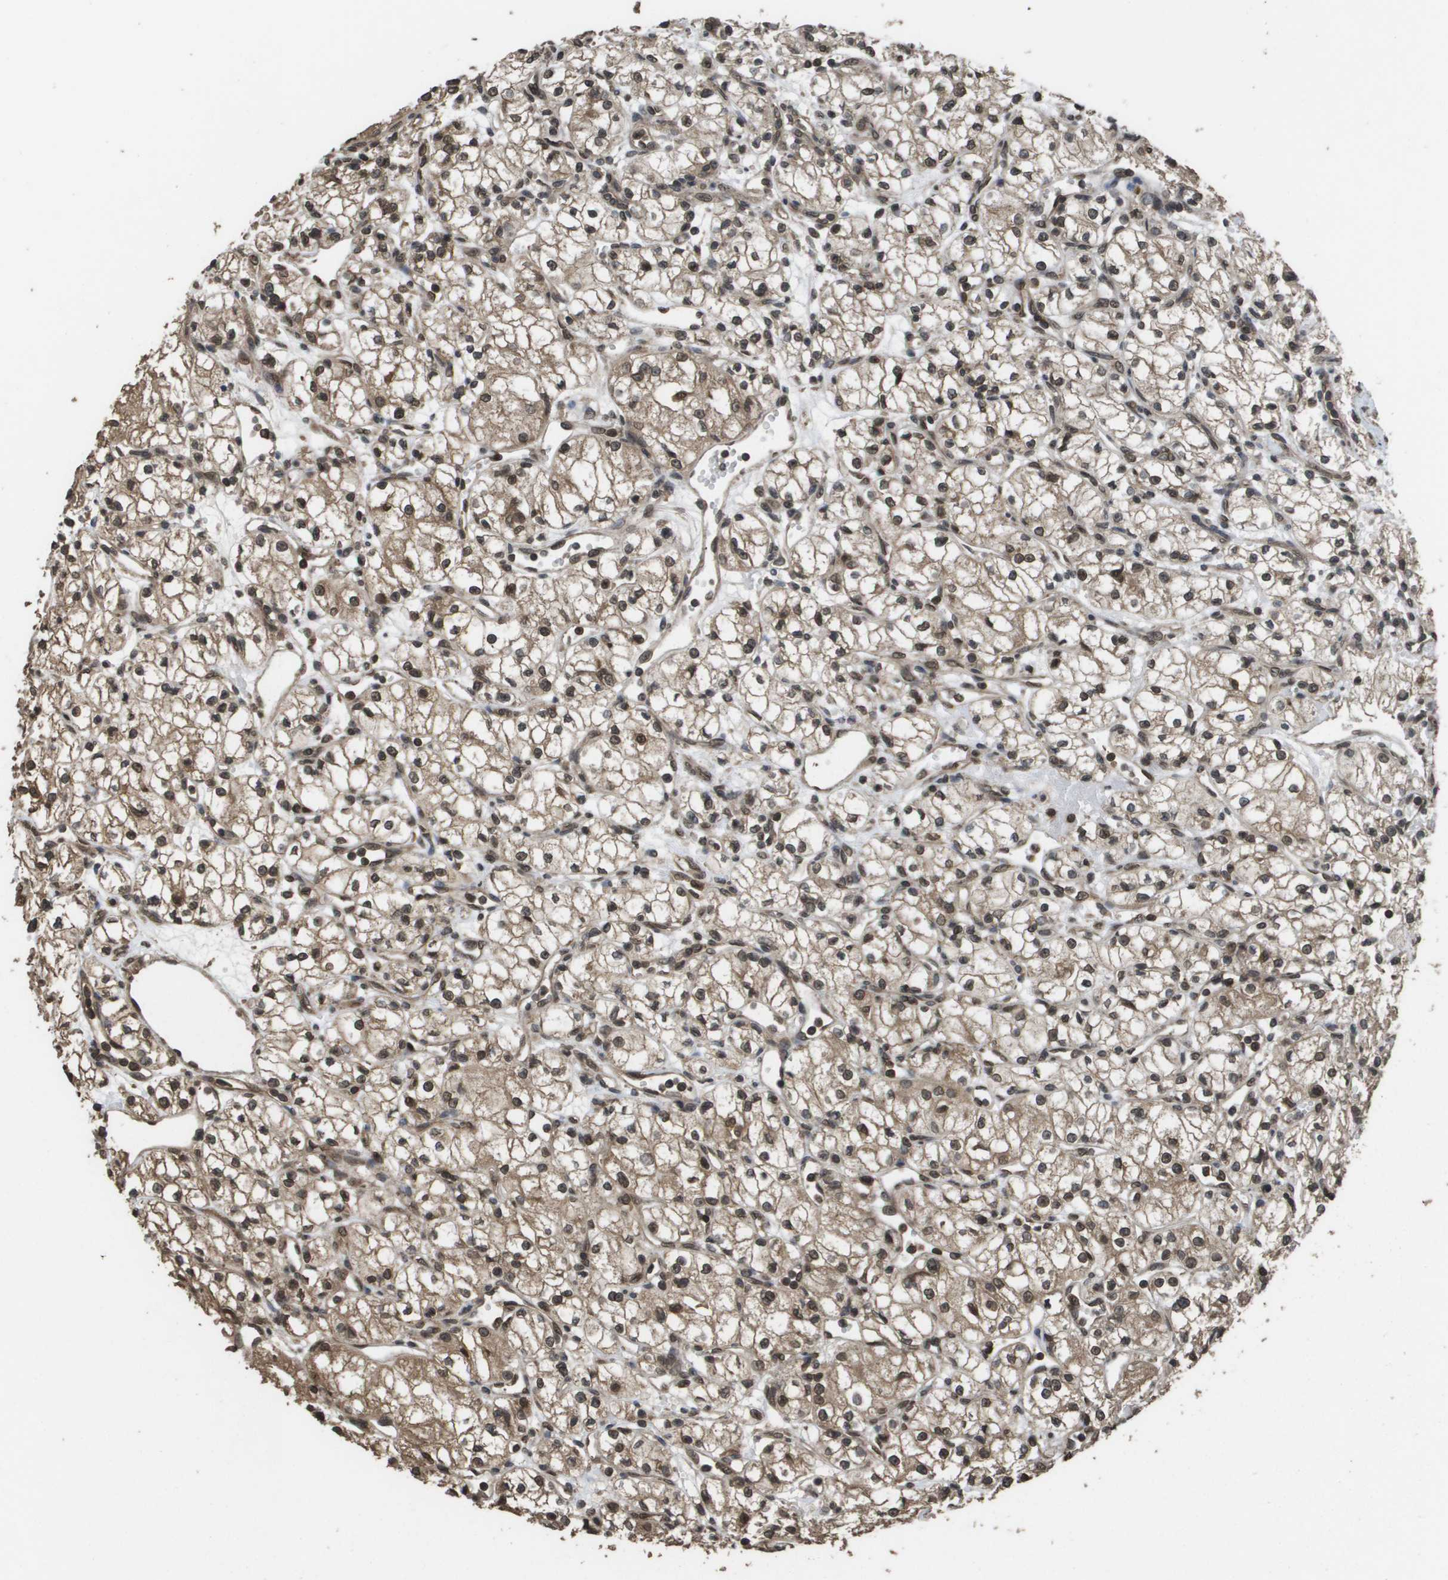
{"staining": {"intensity": "moderate", "quantity": ">75%", "location": "cytoplasmic/membranous,nuclear"}, "tissue": "renal cancer", "cell_type": "Tumor cells", "image_type": "cancer", "snomed": [{"axis": "morphology", "description": "Normal tissue, NOS"}, {"axis": "morphology", "description": "Adenocarcinoma, NOS"}, {"axis": "topography", "description": "Kidney"}], "caption": "Human renal cancer (adenocarcinoma) stained with a brown dye demonstrates moderate cytoplasmic/membranous and nuclear positive positivity in about >75% of tumor cells.", "gene": "AXIN2", "patient": {"sex": "male", "age": 59}}